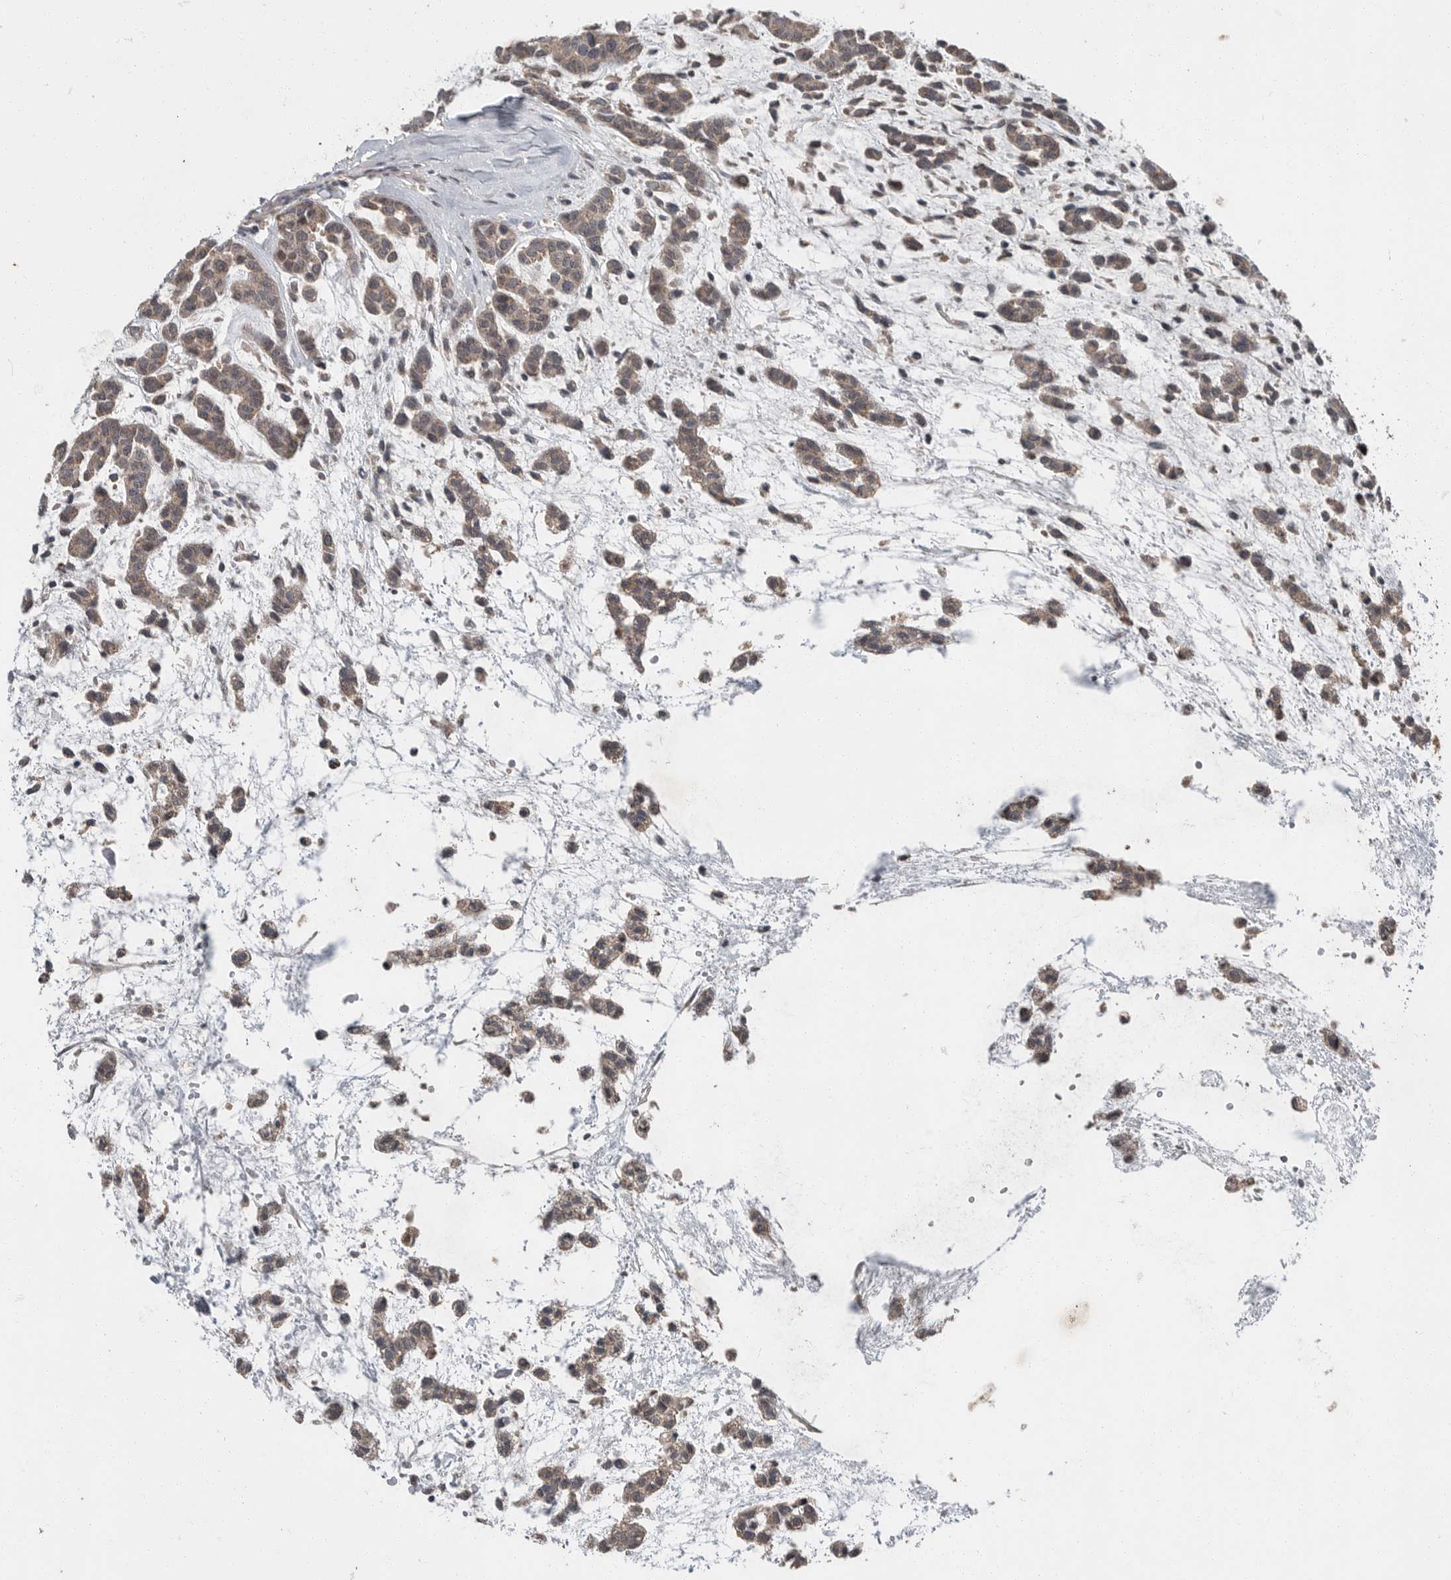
{"staining": {"intensity": "moderate", "quantity": ">75%", "location": "cytoplasmic/membranous"}, "tissue": "head and neck cancer", "cell_type": "Tumor cells", "image_type": "cancer", "snomed": [{"axis": "morphology", "description": "Adenocarcinoma, NOS"}, {"axis": "morphology", "description": "Adenoma, NOS"}, {"axis": "topography", "description": "Head-Neck"}], "caption": "Immunohistochemical staining of human head and neck cancer shows medium levels of moderate cytoplasmic/membranous protein staining in about >75% of tumor cells. (Stains: DAB in brown, nuclei in blue, Microscopy: brightfield microscopy at high magnification).", "gene": "SCP2", "patient": {"sex": "female", "age": 55}}